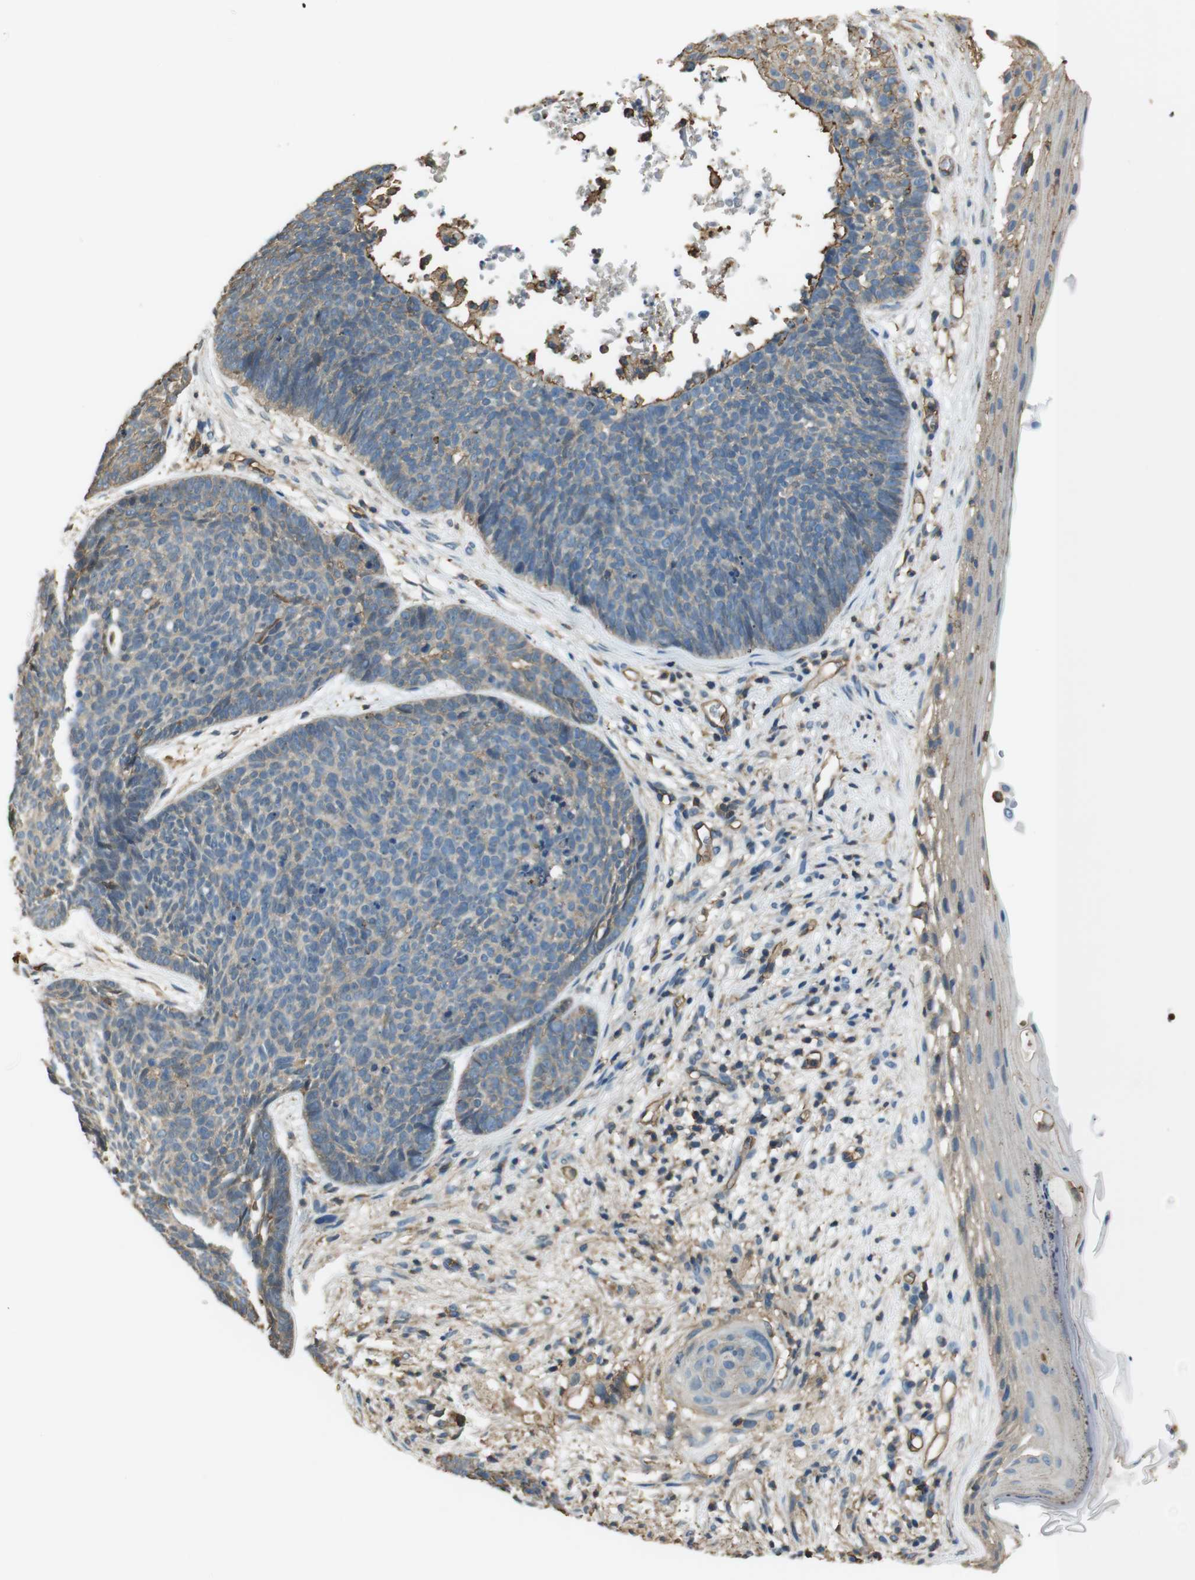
{"staining": {"intensity": "weak", "quantity": "25%-75%", "location": "cytoplasmic/membranous"}, "tissue": "skin cancer", "cell_type": "Tumor cells", "image_type": "cancer", "snomed": [{"axis": "morphology", "description": "Basal cell carcinoma"}, {"axis": "topography", "description": "Skin"}], "caption": "Protein staining of basal cell carcinoma (skin) tissue displays weak cytoplasmic/membranous staining in approximately 25%-75% of tumor cells.", "gene": "FCAR", "patient": {"sex": "female", "age": 70}}